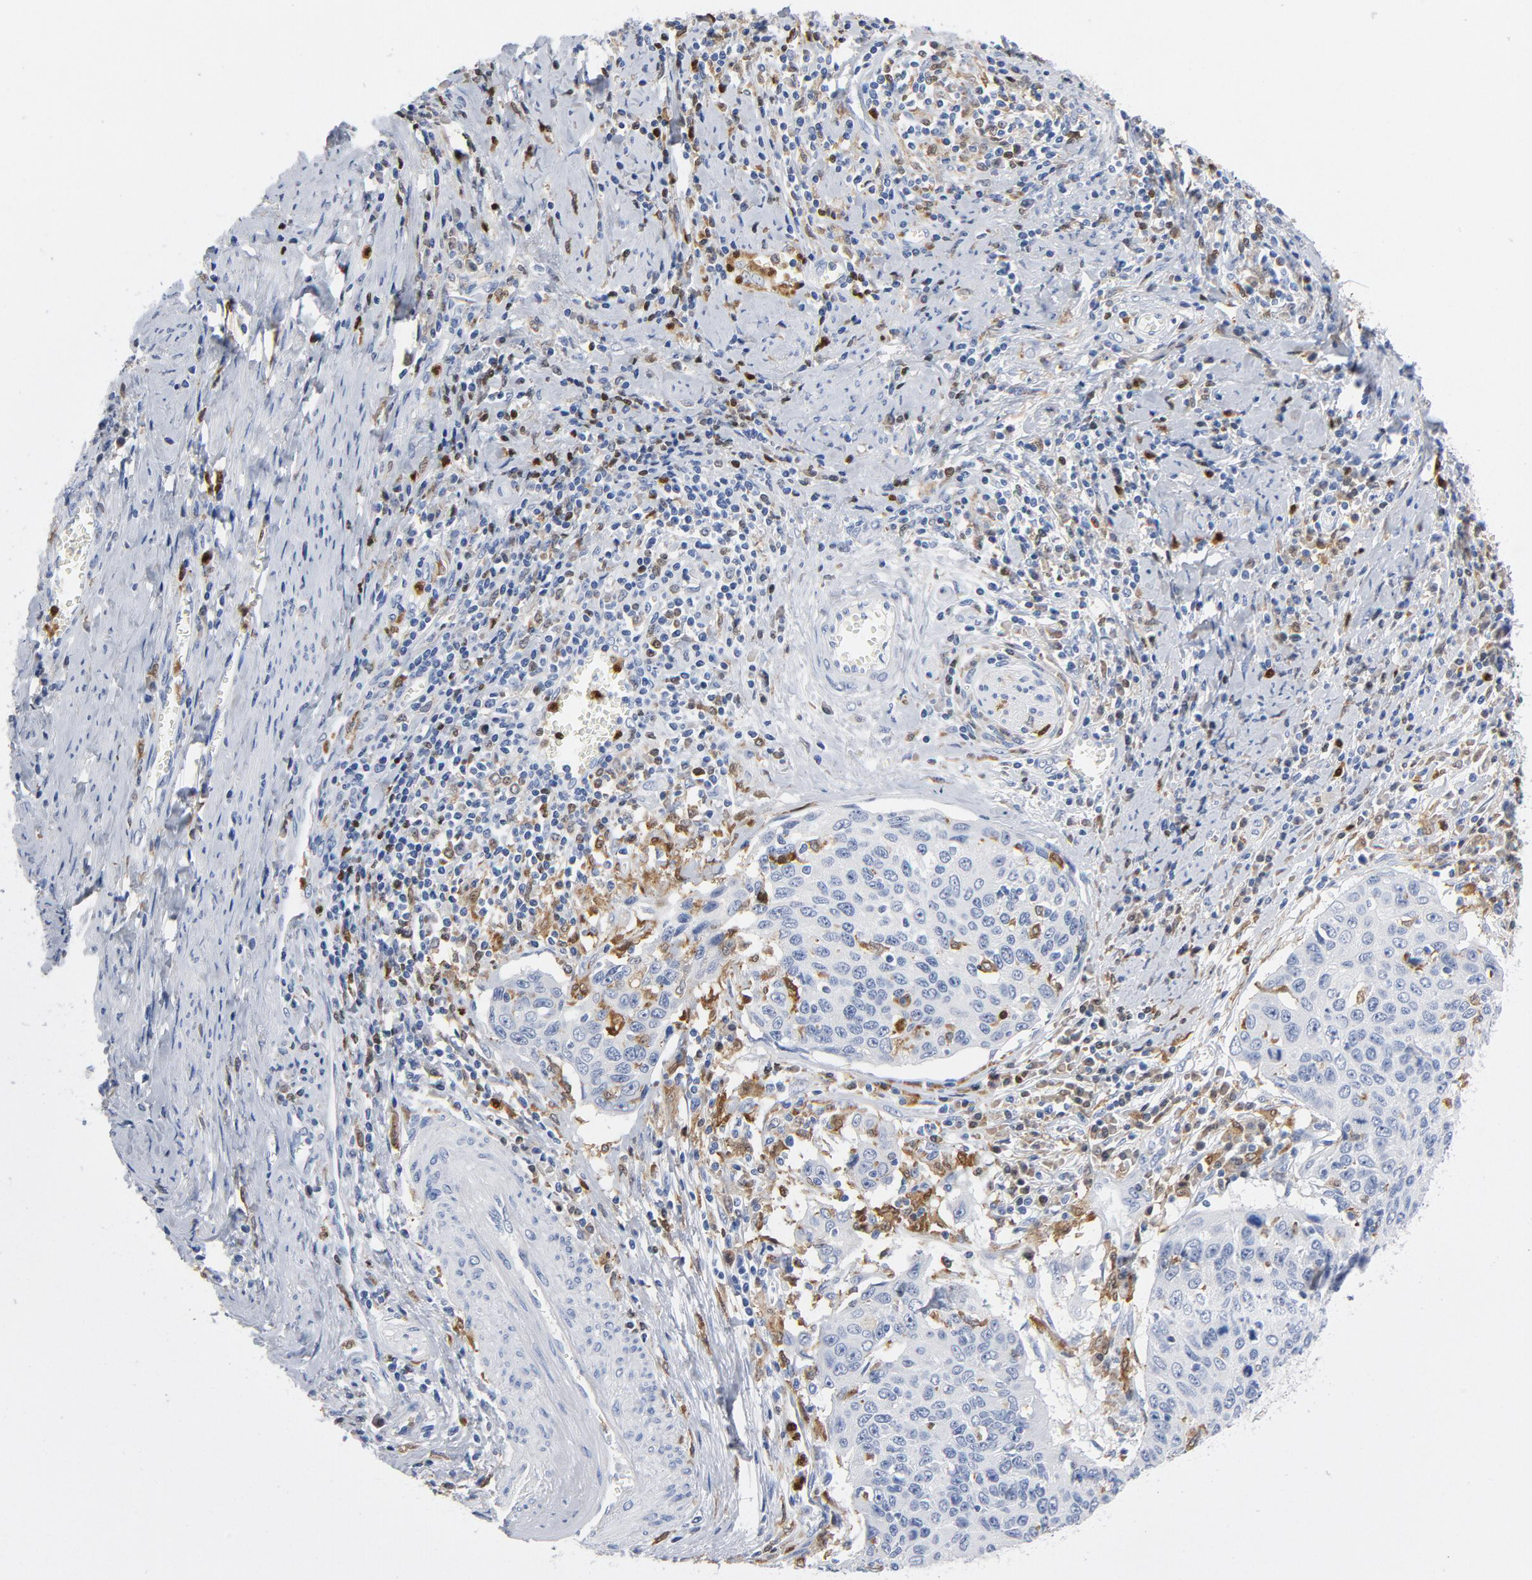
{"staining": {"intensity": "negative", "quantity": "none", "location": "none"}, "tissue": "cervical cancer", "cell_type": "Tumor cells", "image_type": "cancer", "snomed": [{"axis": "morphology", "description": "Squamous cell carcinoma, NOS"}, {"axis": "topography", "description": "Cervix"}], "caption": "Human cervical cancer stained for a protein using immunohistochemistry (IHC) displays no staining in tumor cells.", "gene": "NCF1", "patient": {"sex": "female", "age": 53}}